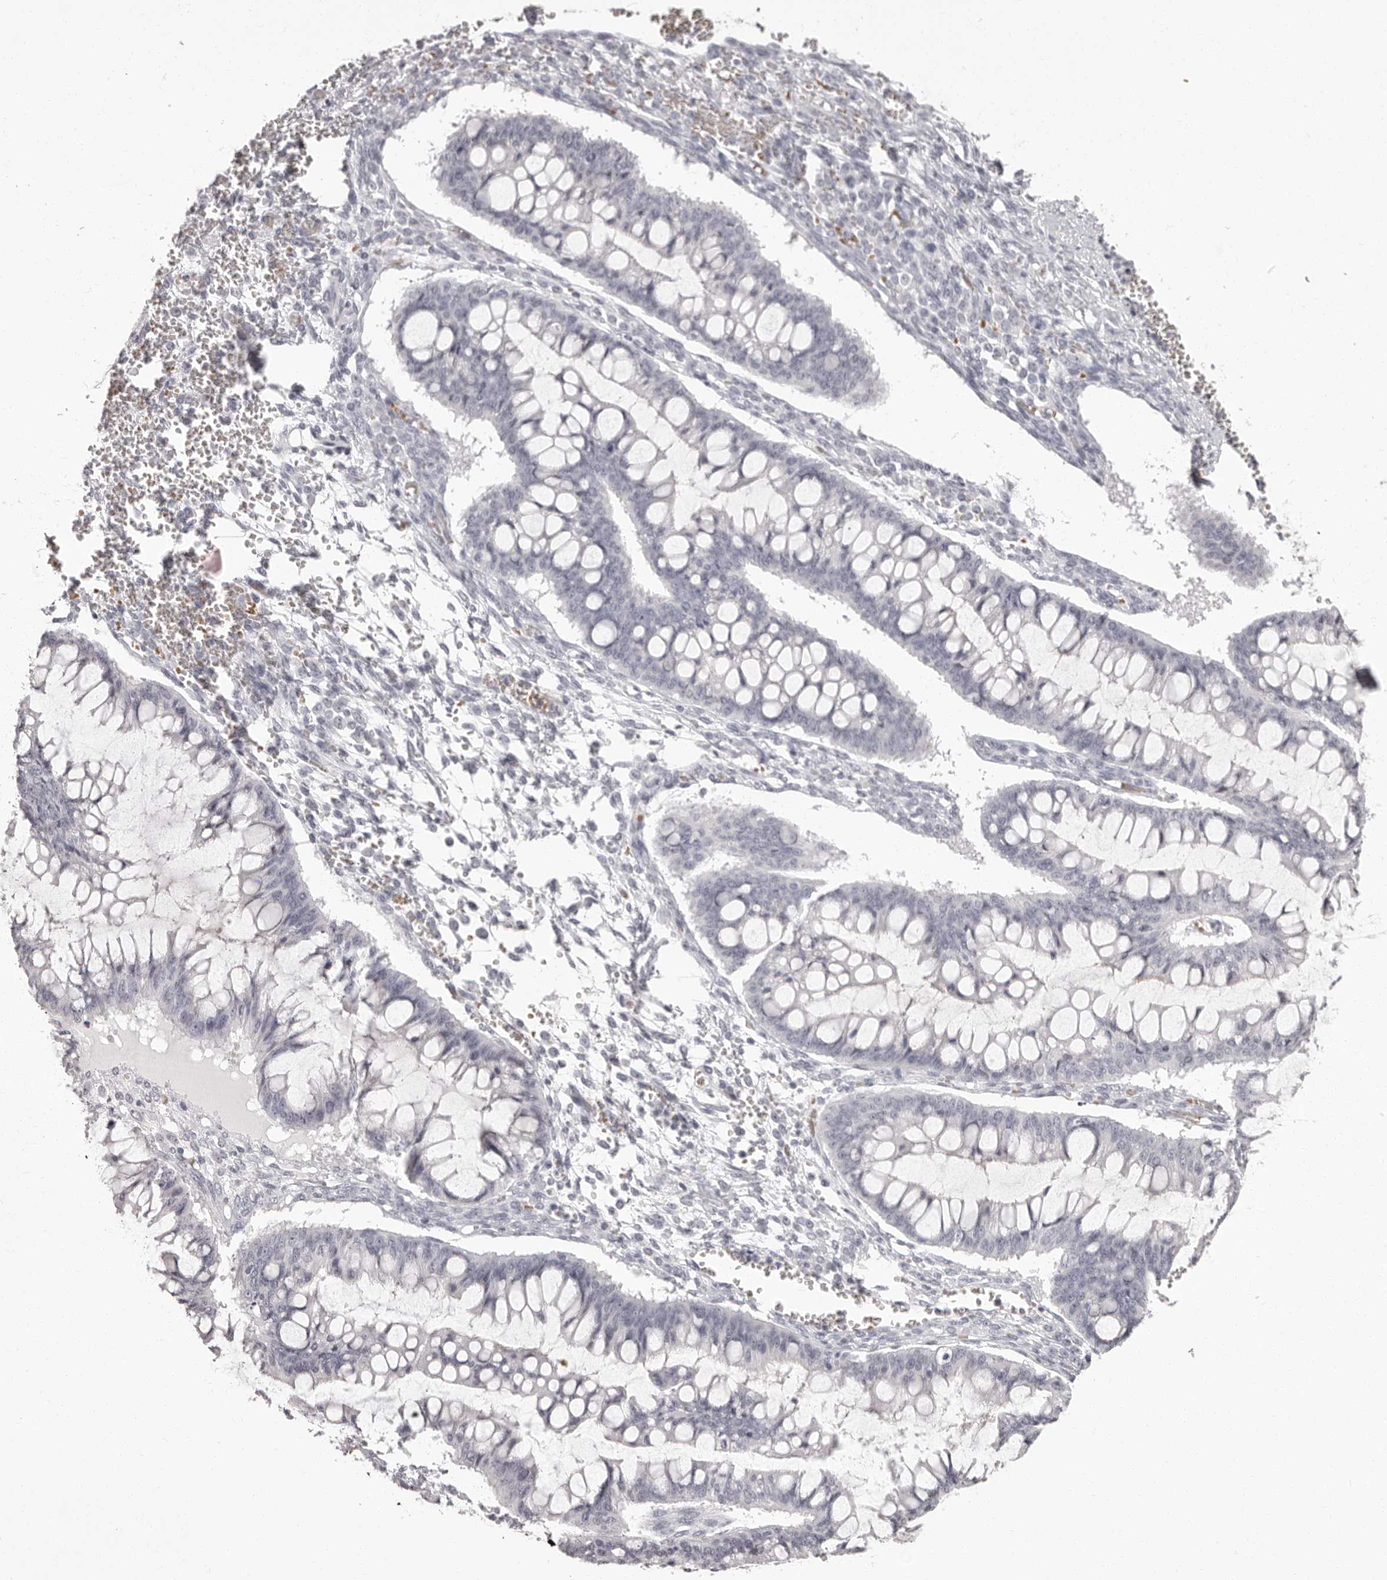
{"staining": {"intensity": "negative", "quantity": "none", "location": "none"}, "tissue": "ovarian cancer", "cell_type": "Tumor cells", "image_type": "cancer", "snomed": [{"axis": "morphology", "description": "Cystadenocarcinoma, mucinous, NOS"}, {"axis": "topography", "description": "Ovary"}], "caption": "This is an immunohistochemistry (IHC) image of mucinous cystadenocarcinoma (ovarian). There is no expression in tumor cells.", "gene": "C8orf74", "patient": {"sex": "female", "age": 73}}